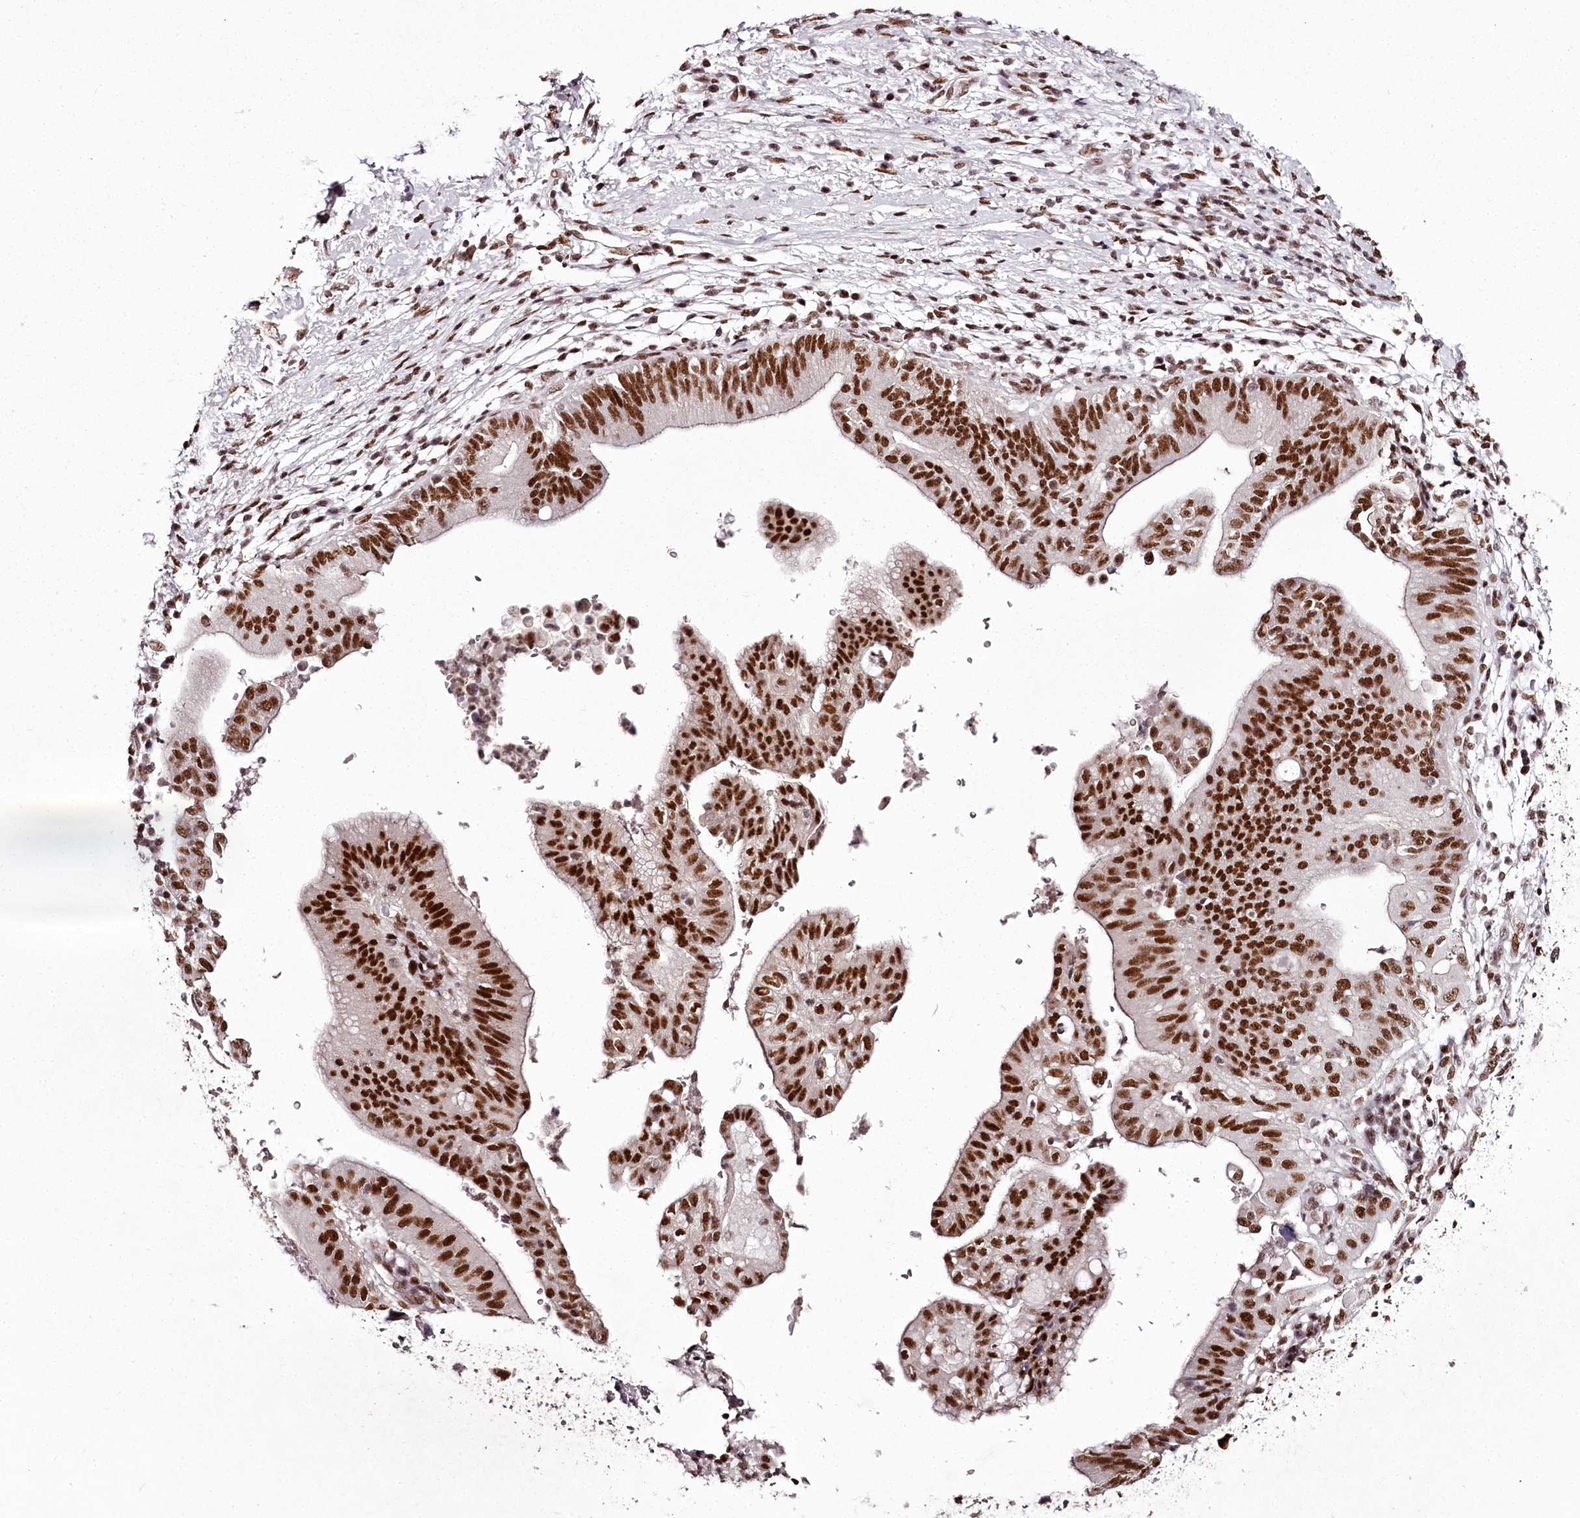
{"staining": {"intensity": "strong", "quantity": ">75%", "location": "nuclear"}, "tissue": "pancreatic cancer", "cell_type": "Tumor cells", "image_type": "cancer", "snomed": [{"axis": "morphology", "description": "Adenocarcinoma, NOS"}, {"axis": "topography", "description": "Pancreas"}], "caption": "There is high levels of strong nuclear positivity in tumor cells of pancreatic cancer, as demonstrated by immunohistochemical staining (brown color).", "gene": "PSPC1", "patient": {"sex": "male", "age": 68}}